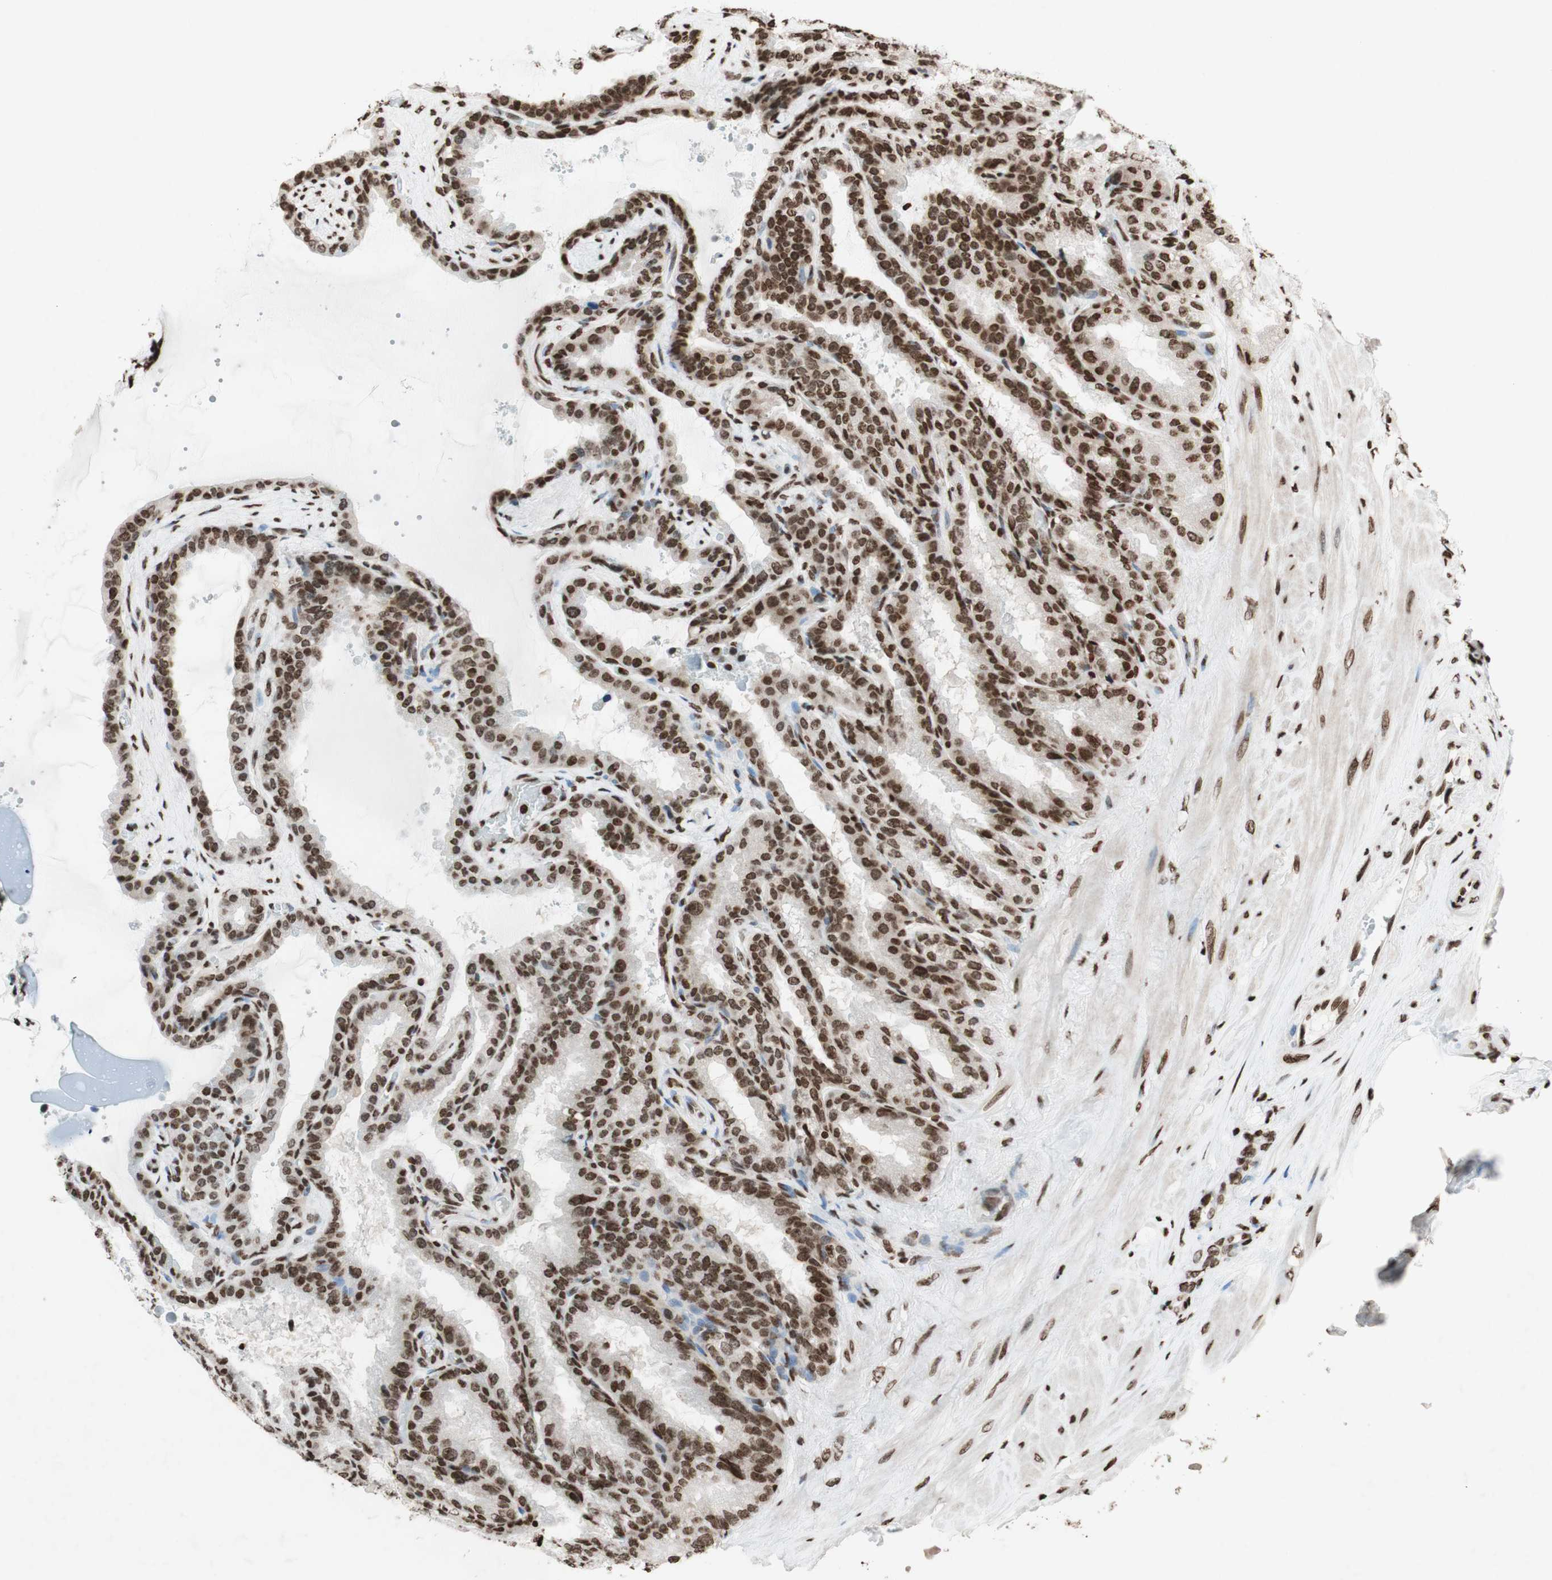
{"staining": {"intensity": "moderate", "quantity": ">75%", "location": "nuclear"}, "tissue": "seminal vesicle", "cell_type": "Glandular cells", "image_type": "normal", "snomed": [{"axis": "morphology", "description": "Normal tissue, NOS"}, {"axis": "topography", "description": "Seminal veicle"}], "caption": "This histopathology image shows normal seminal vesicle stained with immunohistochemistry to label a protein in brown. The nuclear of glandular cells show moderate positivity for the protein. Nuclei are counter-stained blue.", "gene": "NCOA3", "patient": {"sex": "male", "age": 46}}